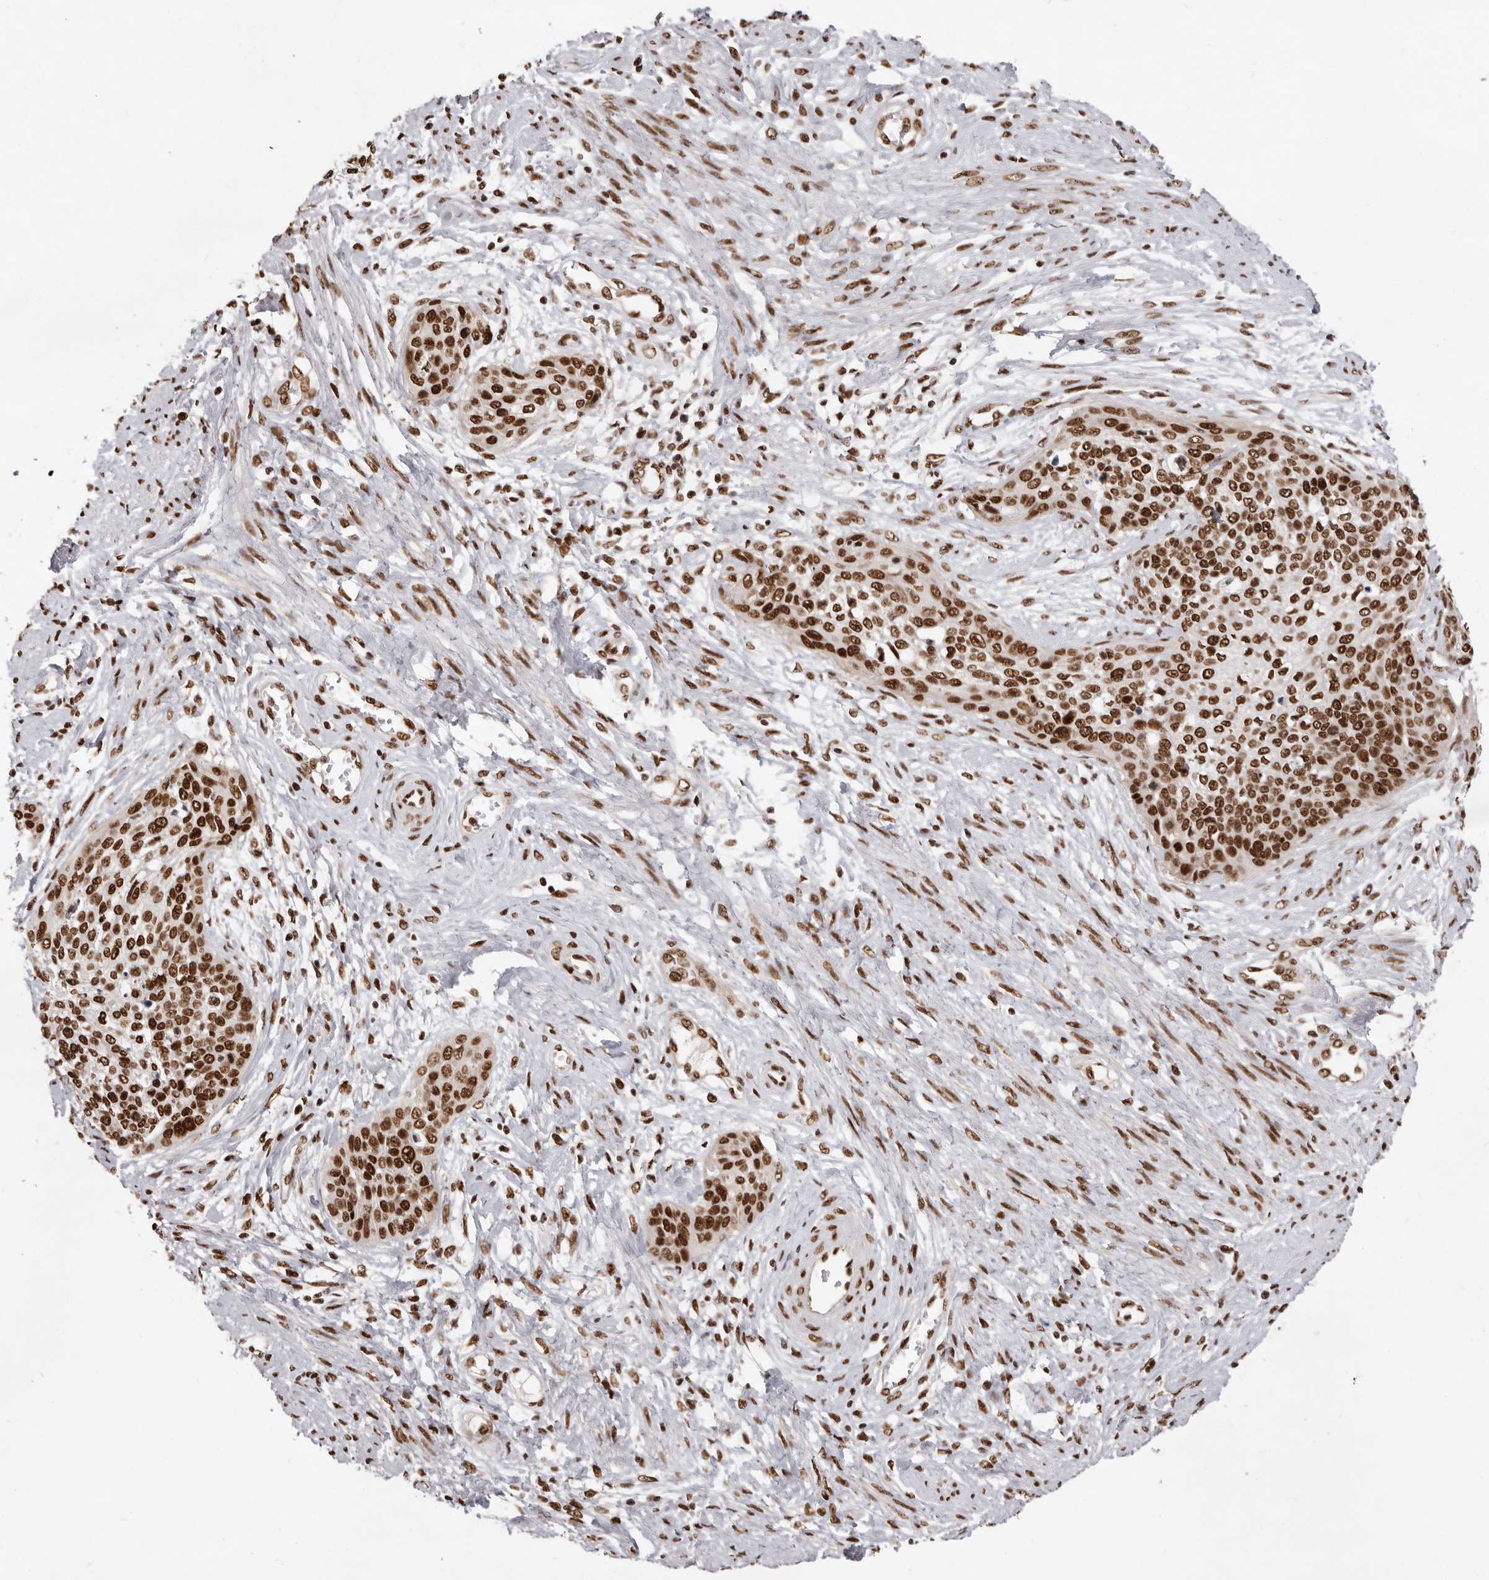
{"staining": {"intensity": "strong", "quantity": ">75%", "location": "nuclear"}, "tissue": "cervical cancer", "cell_type": "Tumor cells", "image_type": "cancer", "snomed": [{"axis": "morphology", "description": "Squamous cell carcinoma, NOS"}, {"axis": "topography", "description": "Cervix"}], "caption": "Protein expression analysis of cervical cancer (squamous cell carcinoma) shows strong nuclear positivity in approximately >75% of tumor cells.", "gene": "CHTOP", "patient": {"sex": "female", "age": 37}}